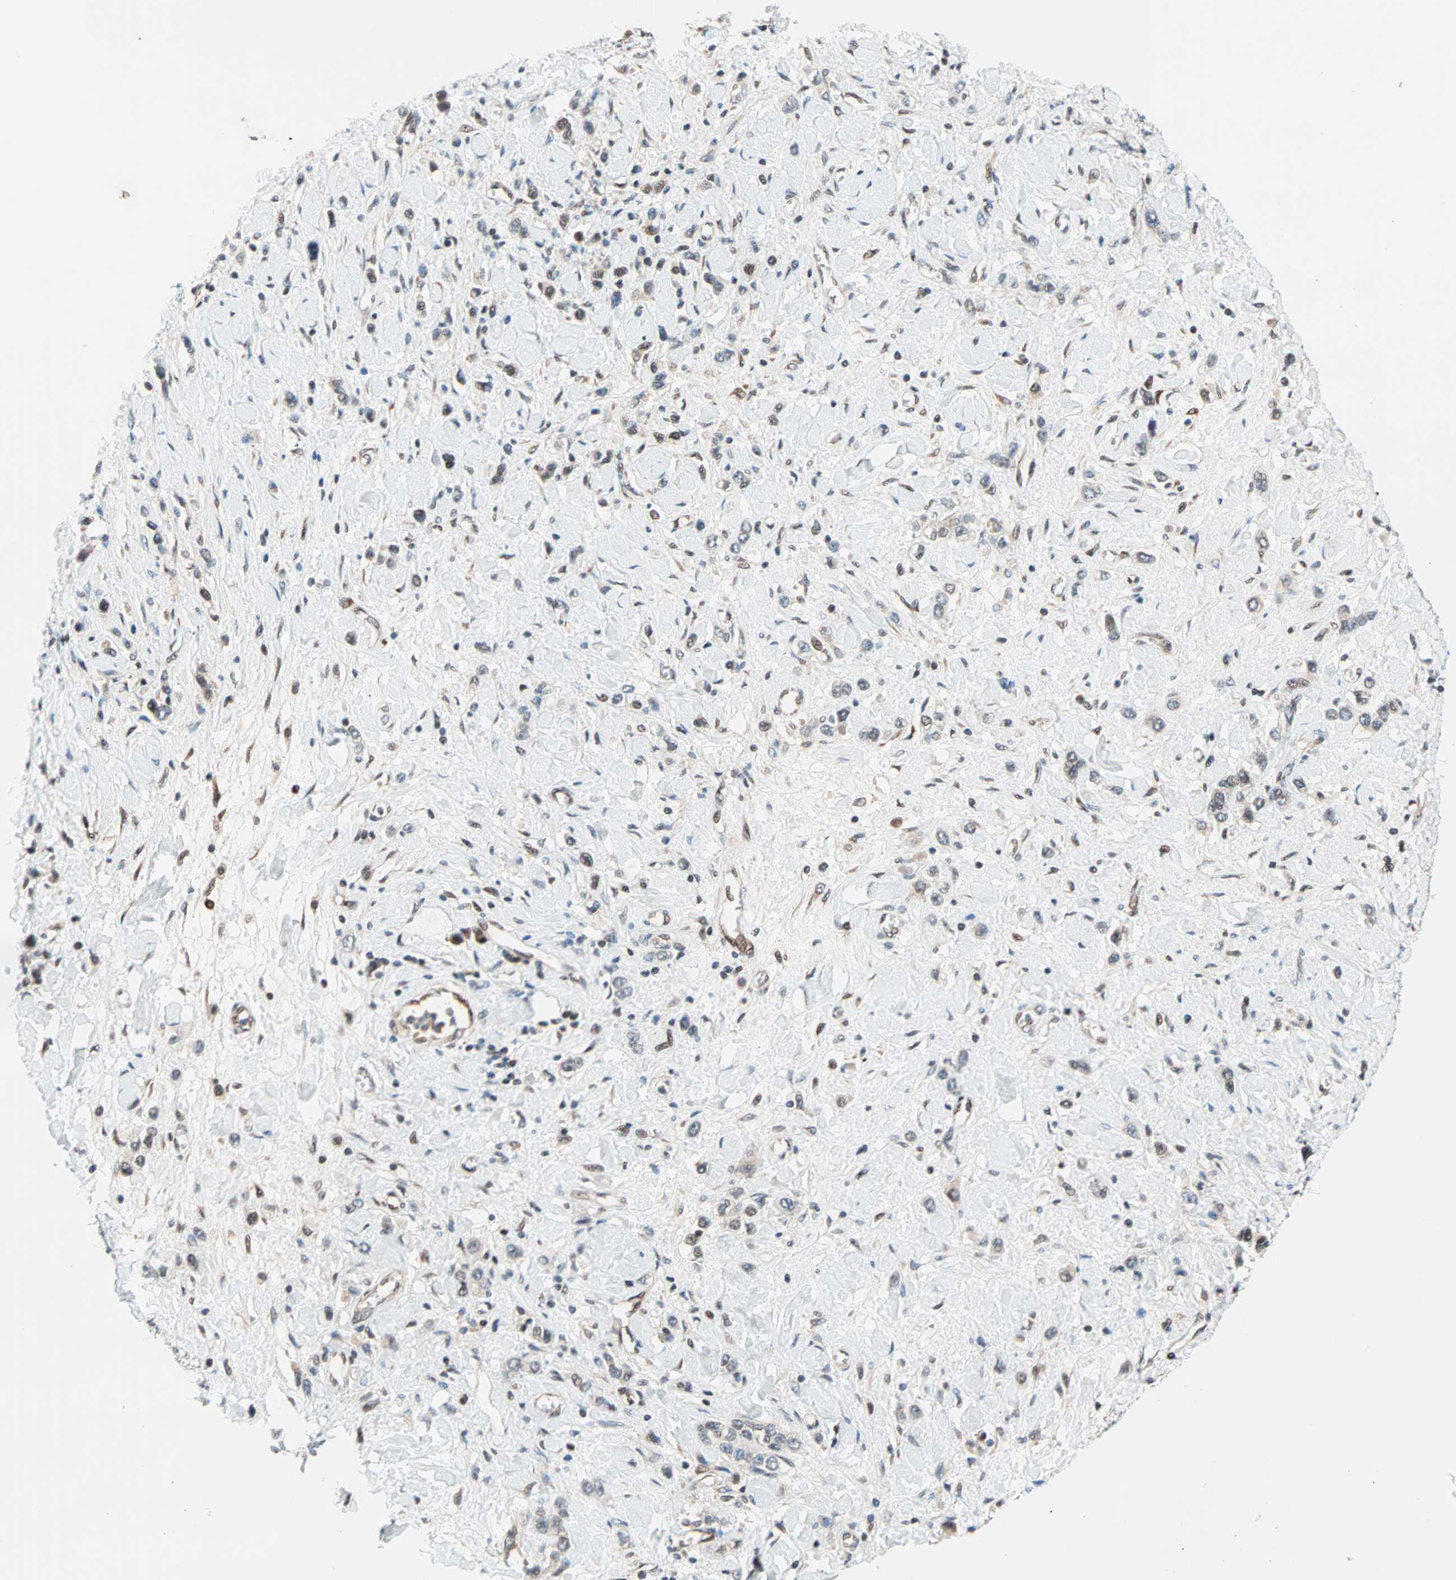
{"staining": {"intensity": "weak", "quantity": ">75%", "location": "cytoplasmic/membranous,nuclear"}, "tissue": "stomach cancer", "cell_type": "Tumor cells", "image_type": "cancer", "snomed": [{"axis": "morphology", "description": "Normal tissue, NOS"}, {"axis": "morphology", "description": "Adenocarcinoma, NOS"}, {"axis": "topography", "description": "Stomach, upper"}, {"axis": "topography", "description": "Stomach"}], "caption": "Protein expression by immunohistochemistry (IHC) shows weak cytoplasmic/membranous and nuclear expression in approximately >75% of tumor cells in stomach adenocarcinoma.", "gene": "HECW1", "patient": {"sex": "female", "age": 65}}